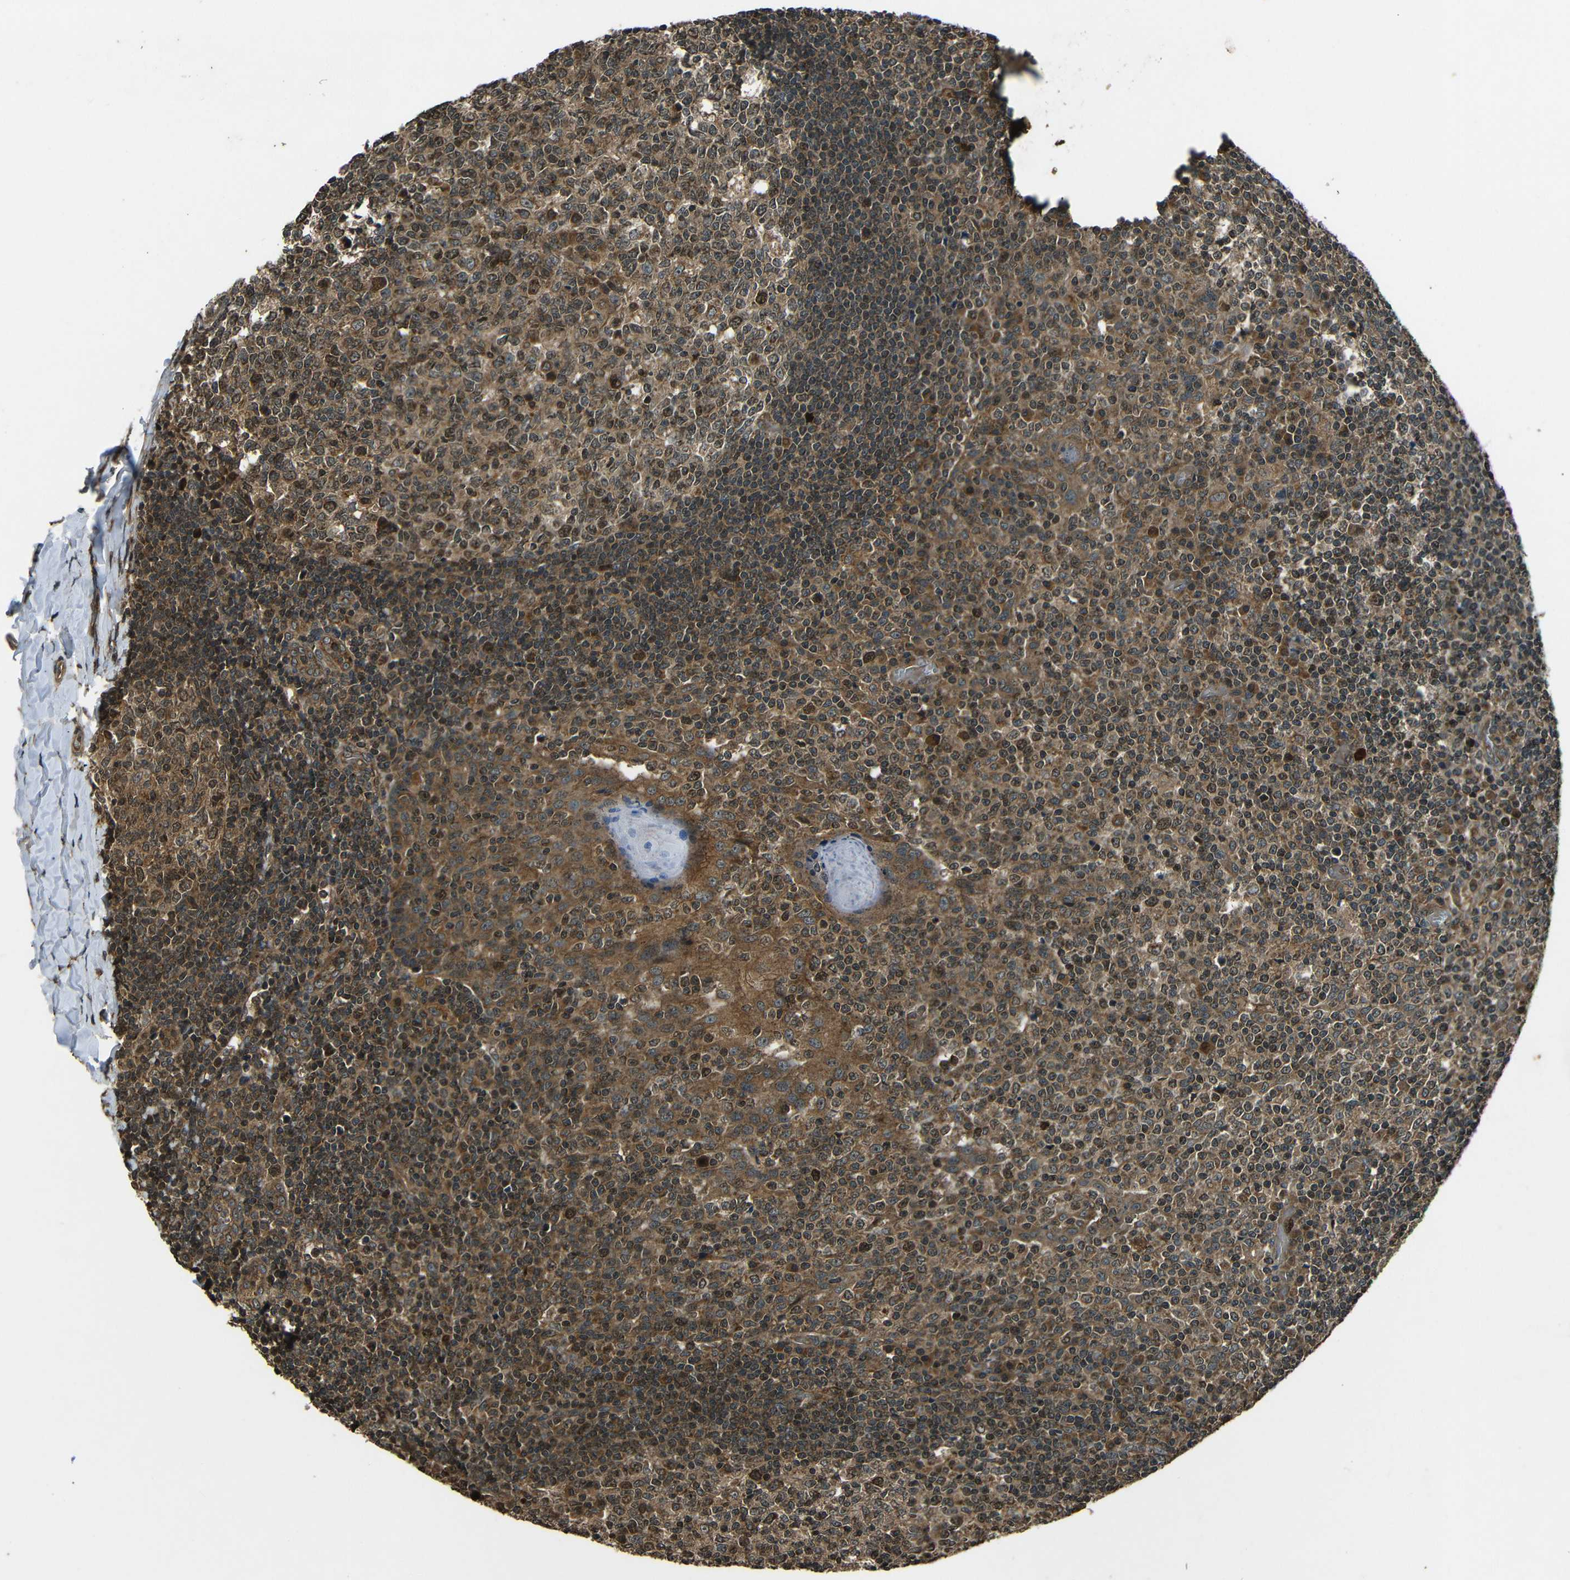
{"staining": {"intensity": "strong", "quantity": ">75%", "location": "cytoplasmic/membranous,nuclear"}, "tissue": "tonsil", "cell_type": "Germinal center cells", "image_type": "normal", "snomed": [{"axis": "morphology", "description": "Normal tissue, NOS"}, {"axis": "topography", "description": "Tonsil"}], "caption": "Immunohistochemical staining of benign tonsil reveals >75% levels of strong cytoplasmic/membranous,nuclear protein positivity in approximately >75% of germinal center cells.", "gene": "PLK2", "patient": {"sex": "female", "age": 19}}